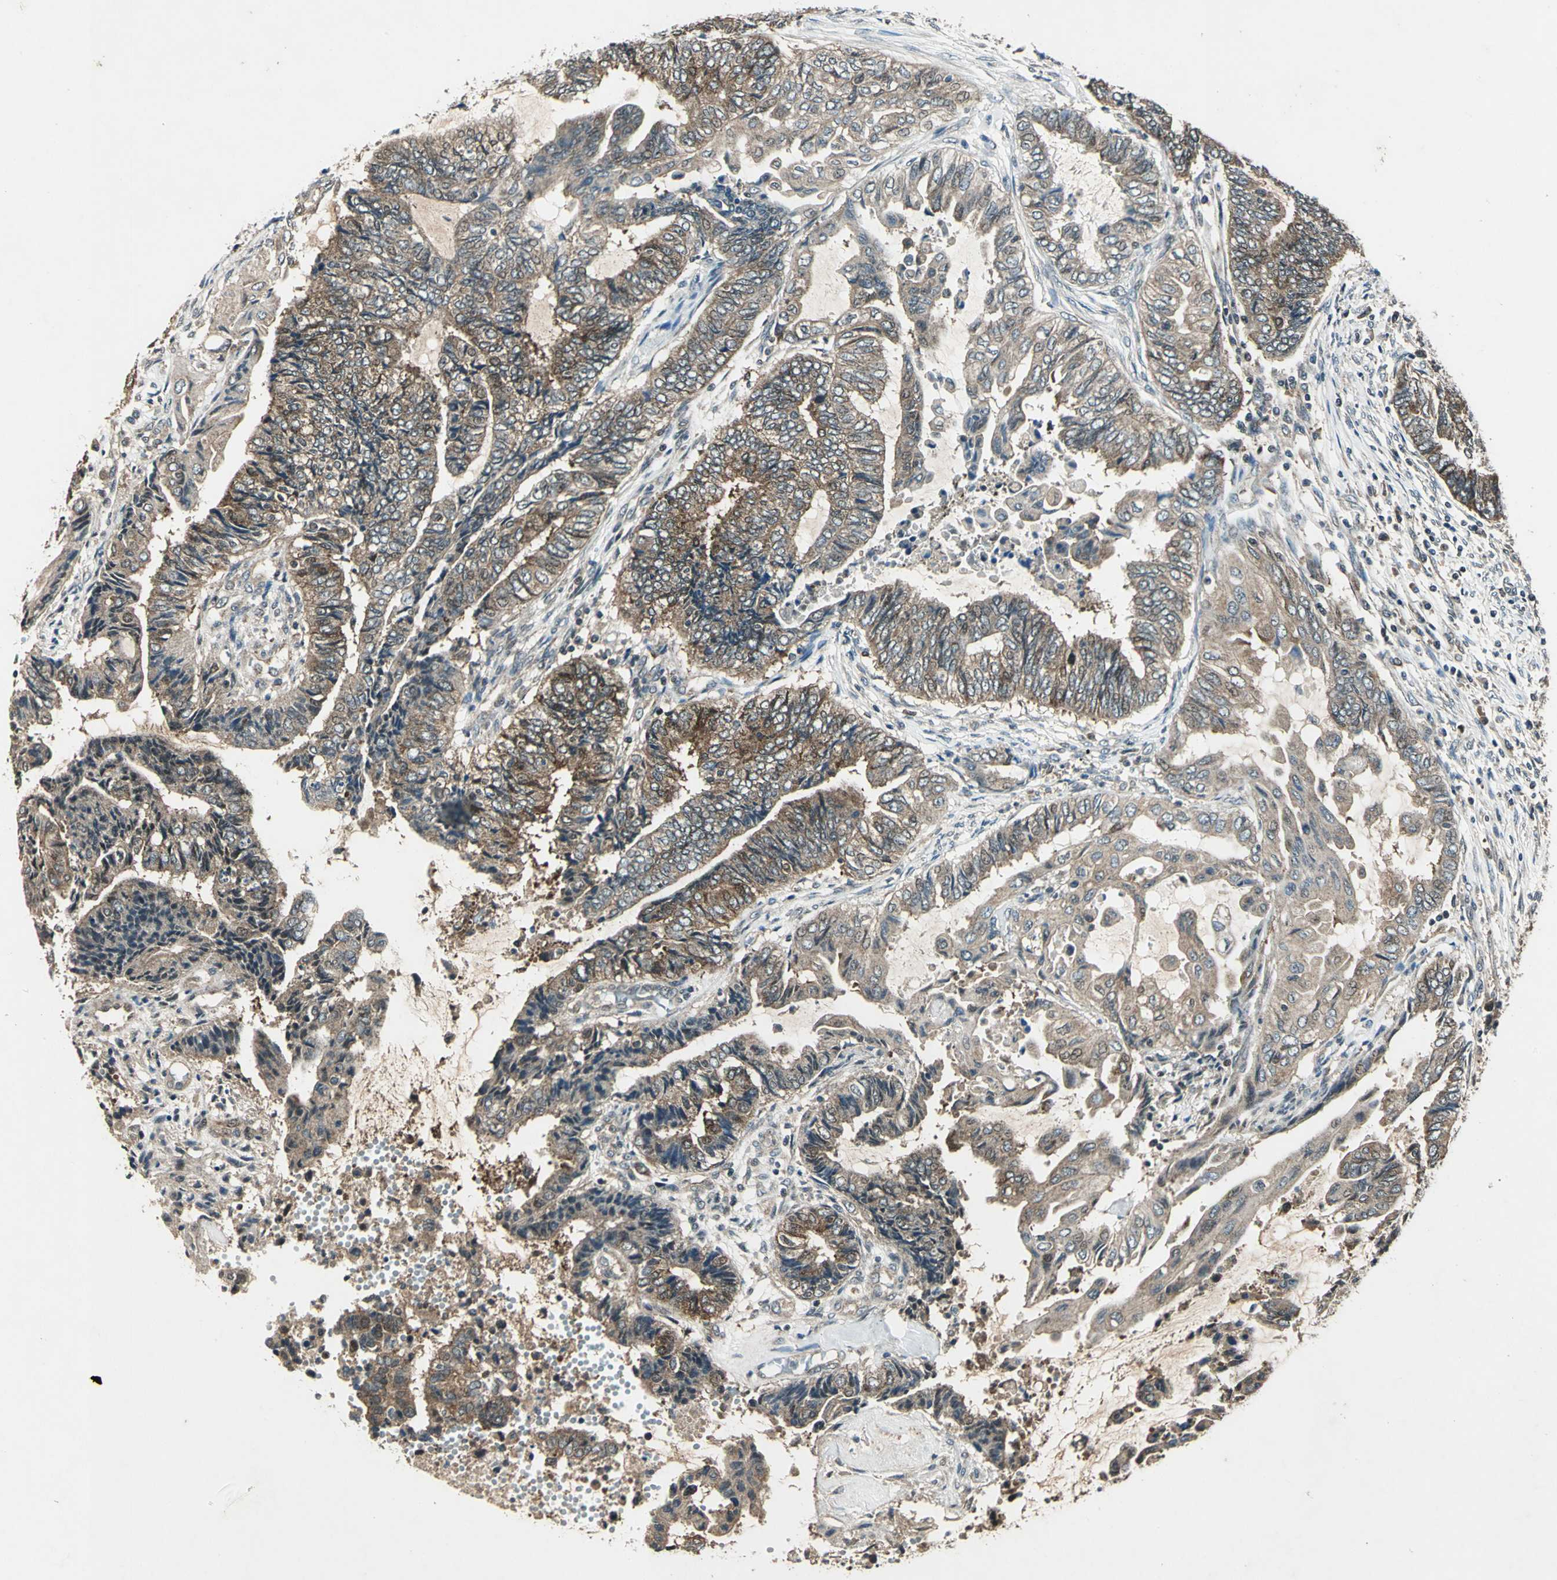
{"staining": {"intensity": "moderate", "quantity": ">75%", "location": "cytoplasmic/membranous"}, "tissue": "endometrial cancer", "cell_type": "Tumor cells", "image_type": "cancer", "snomed": [{"axis": "morphology", "description": "Adenocarcinoma, NOS"}, {"axis": "topography", "description": "Uterus"}, {"axis": "topography", "description": "Endometrium"}], "caption": "Endometrial cancer stained for a protein (brown) exhibits moderate cytoplasmic/membranous positive positivity in approximately >75% of tumor cells.", "gene": "AHSA1", "patient": {"sex": "female", "age": 70}}